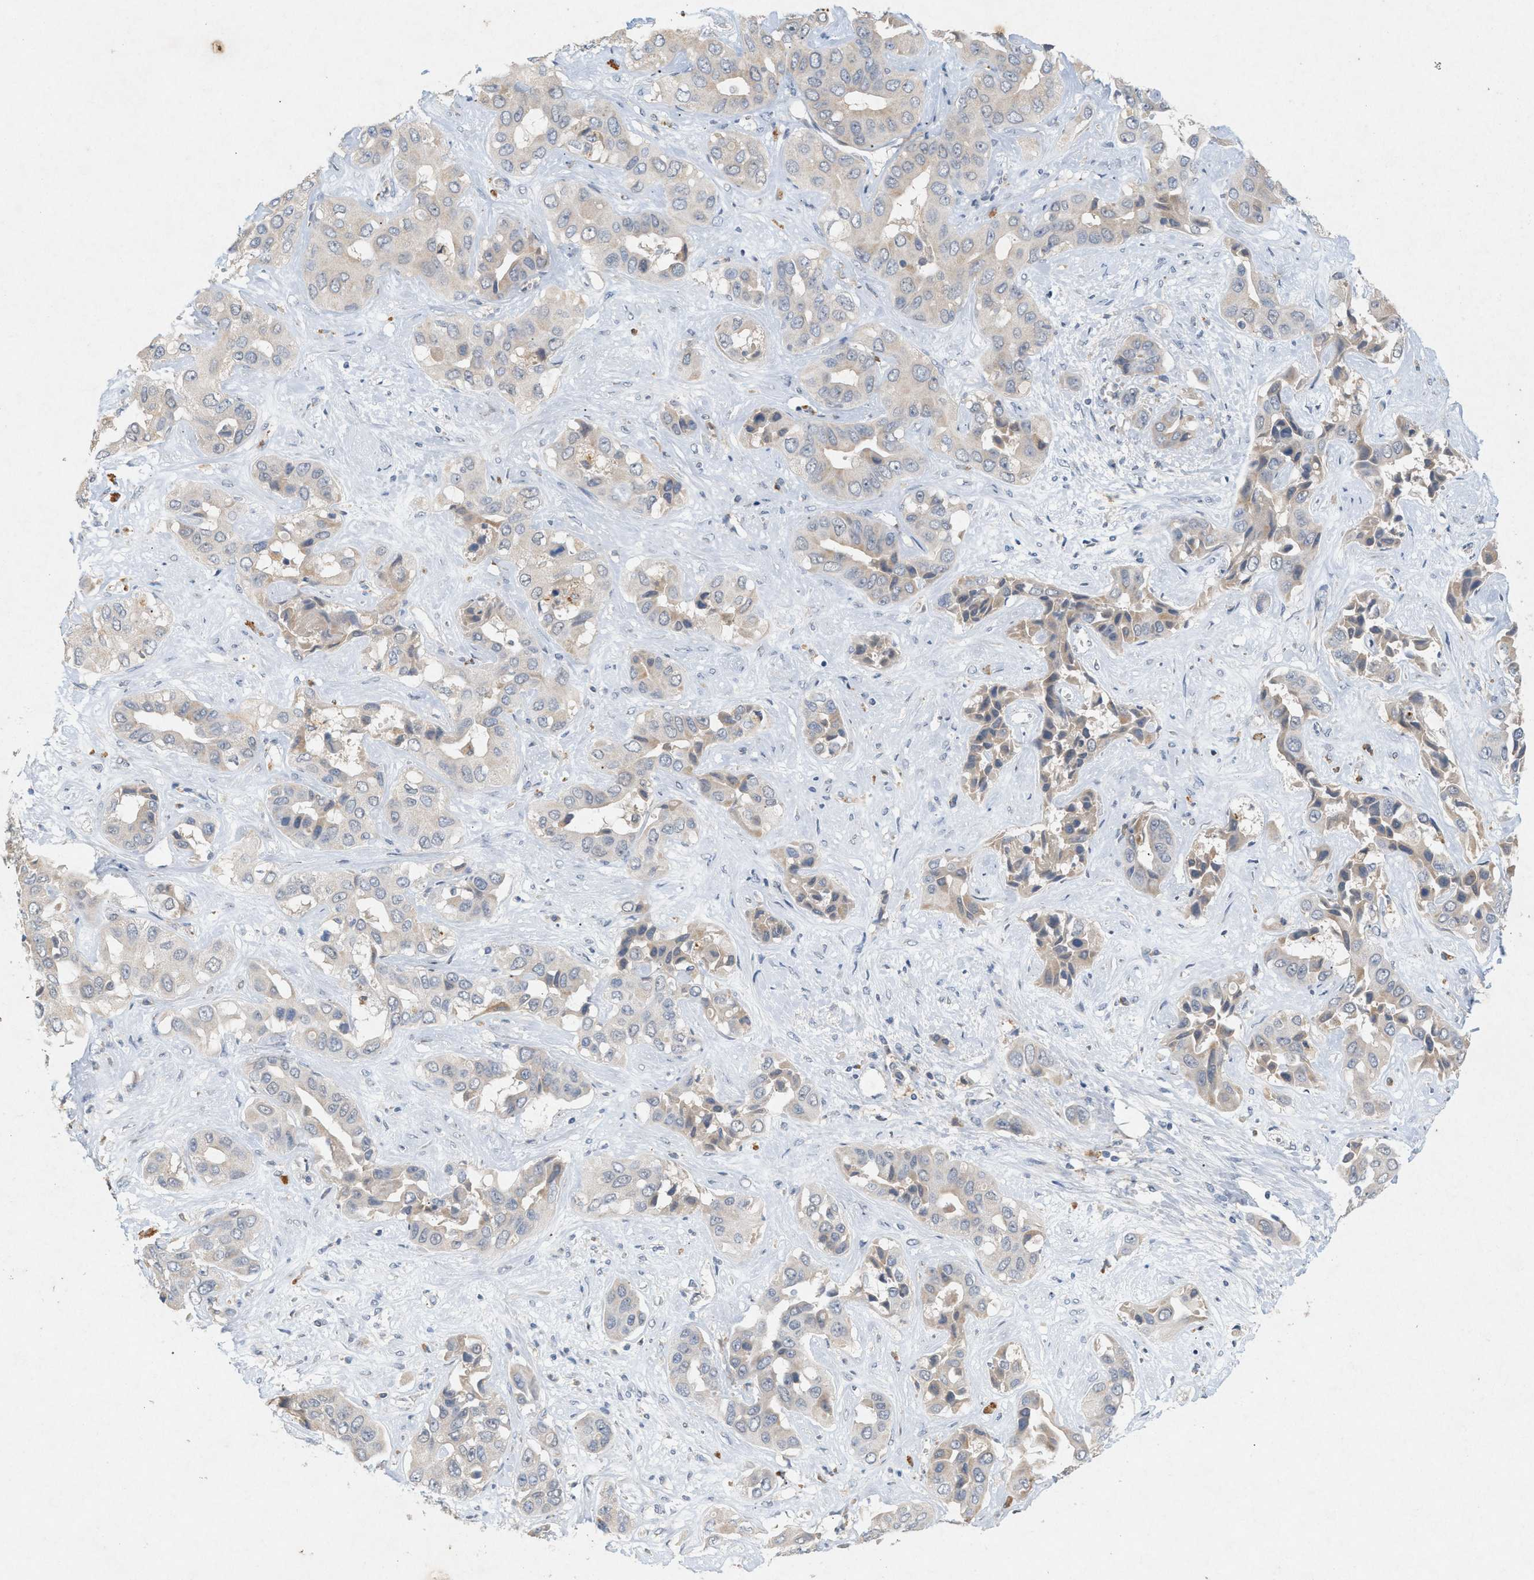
{"staining": {"intensity": "negative", "quantity": "none", "location": "none"}, "tissue": "liver cancer", "cell_type": "Tumor cells", "image_type": "cancer", "snomed": [{"axis": "morphology", "description": "Cholangiocarcinoma"}, {"axis": "topography", "description": "Liver"}], "caption": "This is an immunohistochemistry (IHC) photomicrograph of human liver cancer (cholangiocarcinoma). There is no expression in tumor cells.", "gene": "DCAF7", "patient": {"sex": "female", "age": 52}}